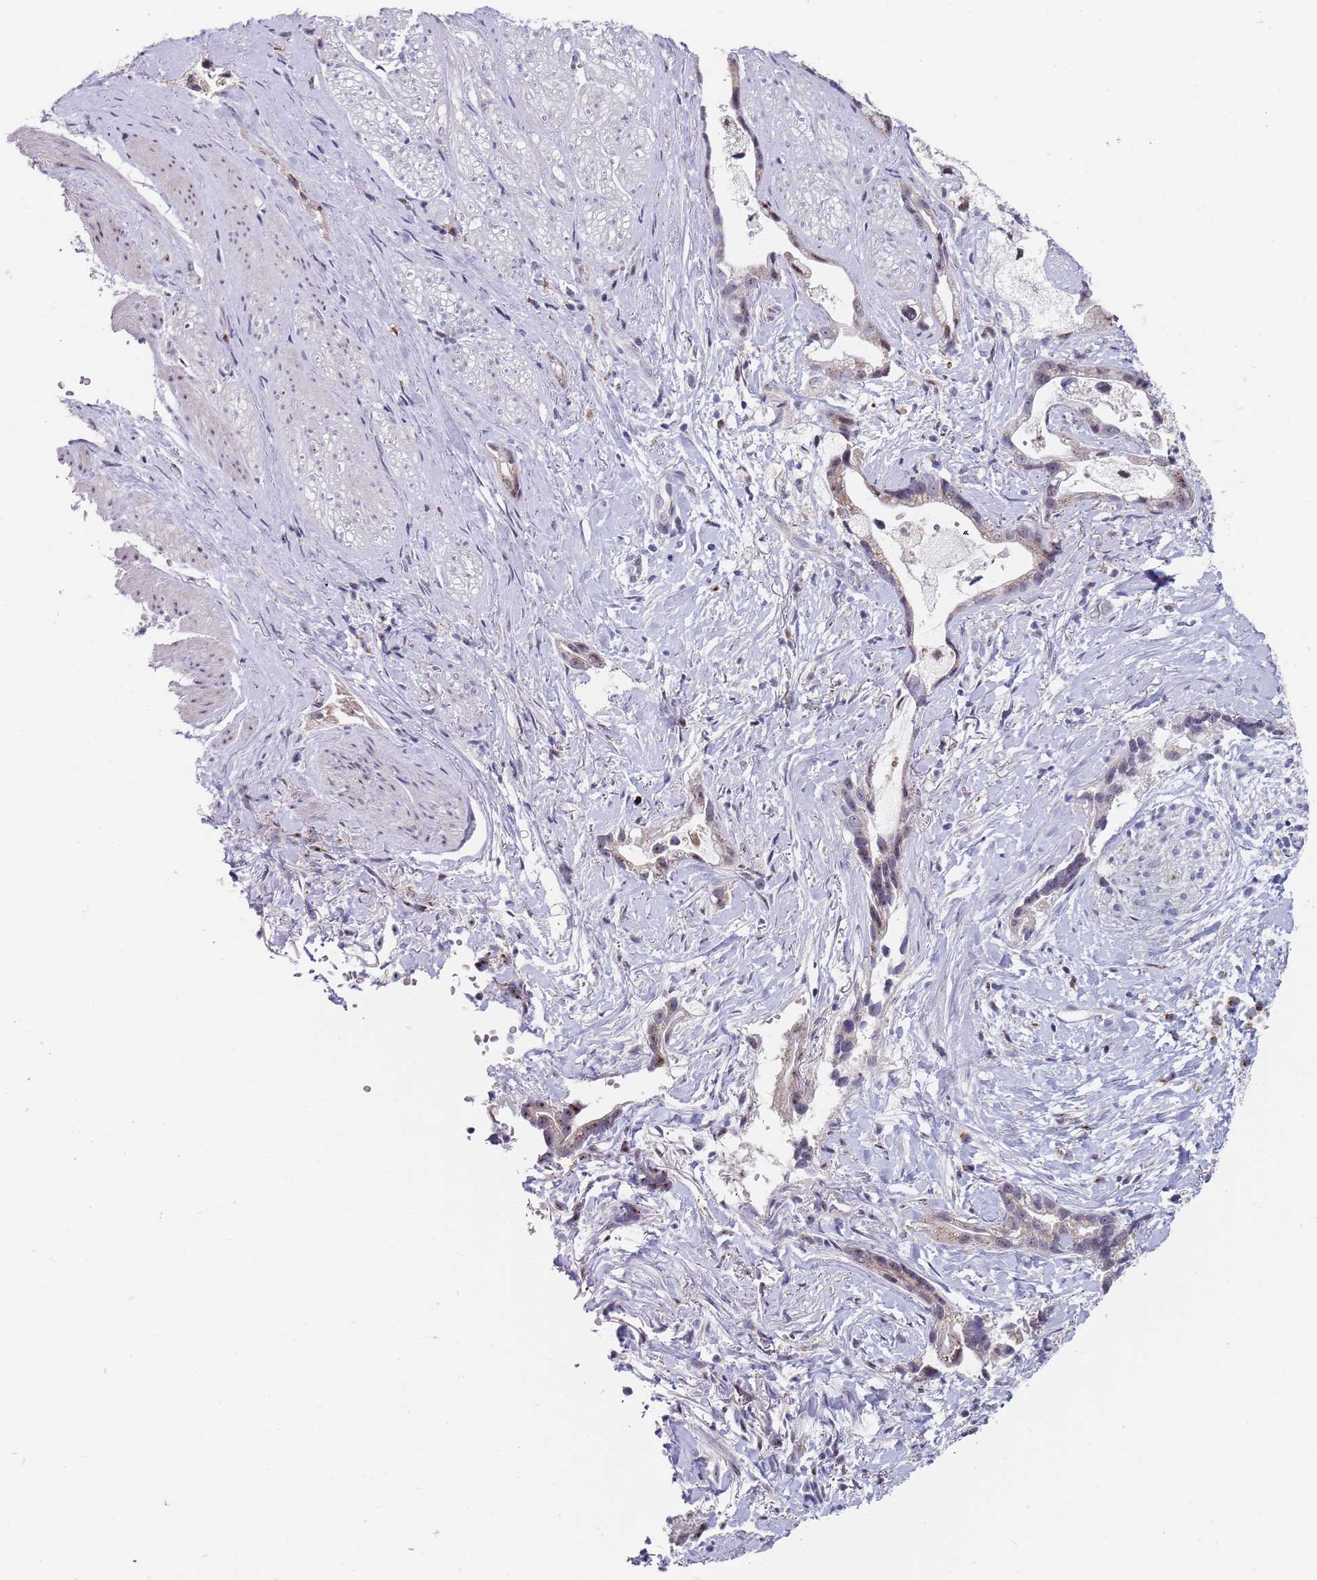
{"staining": {"intensity": "moderate", "quantity": "25%-75%", "location": "cytoplasmic/membranous,nuclear"}, "tissue": "stomach cancer", "cell_type": "Tumor cells", "image_type": "cancer", "snomed": [{"axis": "morphology", "description": "Adenocarcinoma, NOS"}, {"axis": "topography", "description": "Stomach"}], "caption": "Immunohistochemical staining of human adenocarcinoma (stomach) displays medium levels of moderate cytoplasmic/membranous and nuclear expression in approximately 25%-75% of tumor cells.", "gene": "PLCL2", "patient": {"sex": "male", "age": 55}}